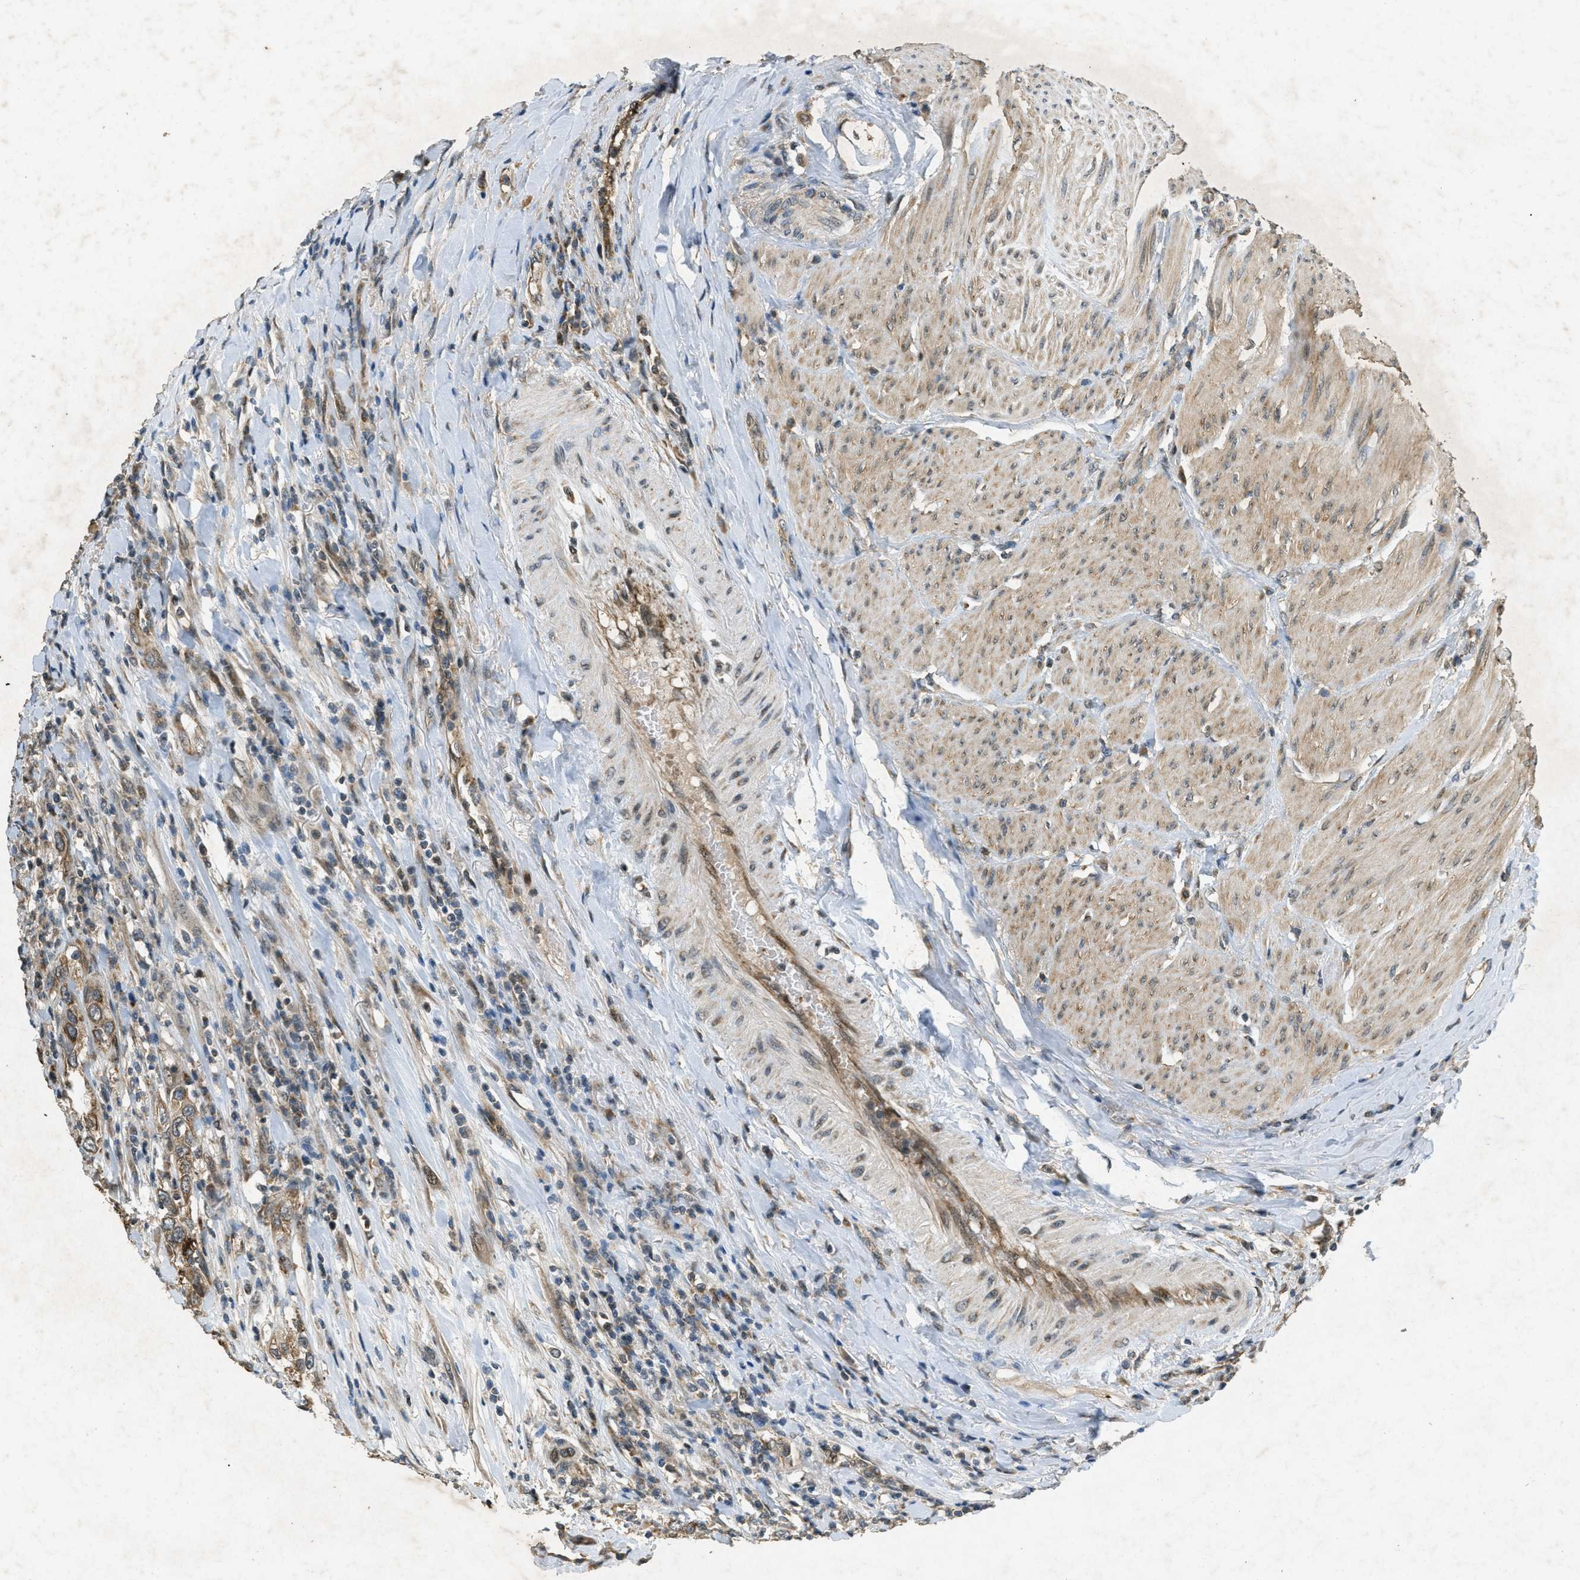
{"staining": {"intensity": "moderate", "quantity": ">75%", "location": "cytoplasmic/membranous"}, "tissue": "urothelial cancer", "cell_type": "Tumor cells", "image_type": "cancer", "snomed": [{"axis": "morphology", "description": "Urothelial carcinoma, High grade"}, {"axis": "topography", "description": "Urinary bladder"}], "caption": "Immunohistochemical staining of urothelial carcinoma (high-grade) displays medium levels of moderate cytoplasmic/membranous positivity in approximately >75% of tumor cells.", "gene": "PPP1R15A", "patient": {"sex": "female", "age": 80}}